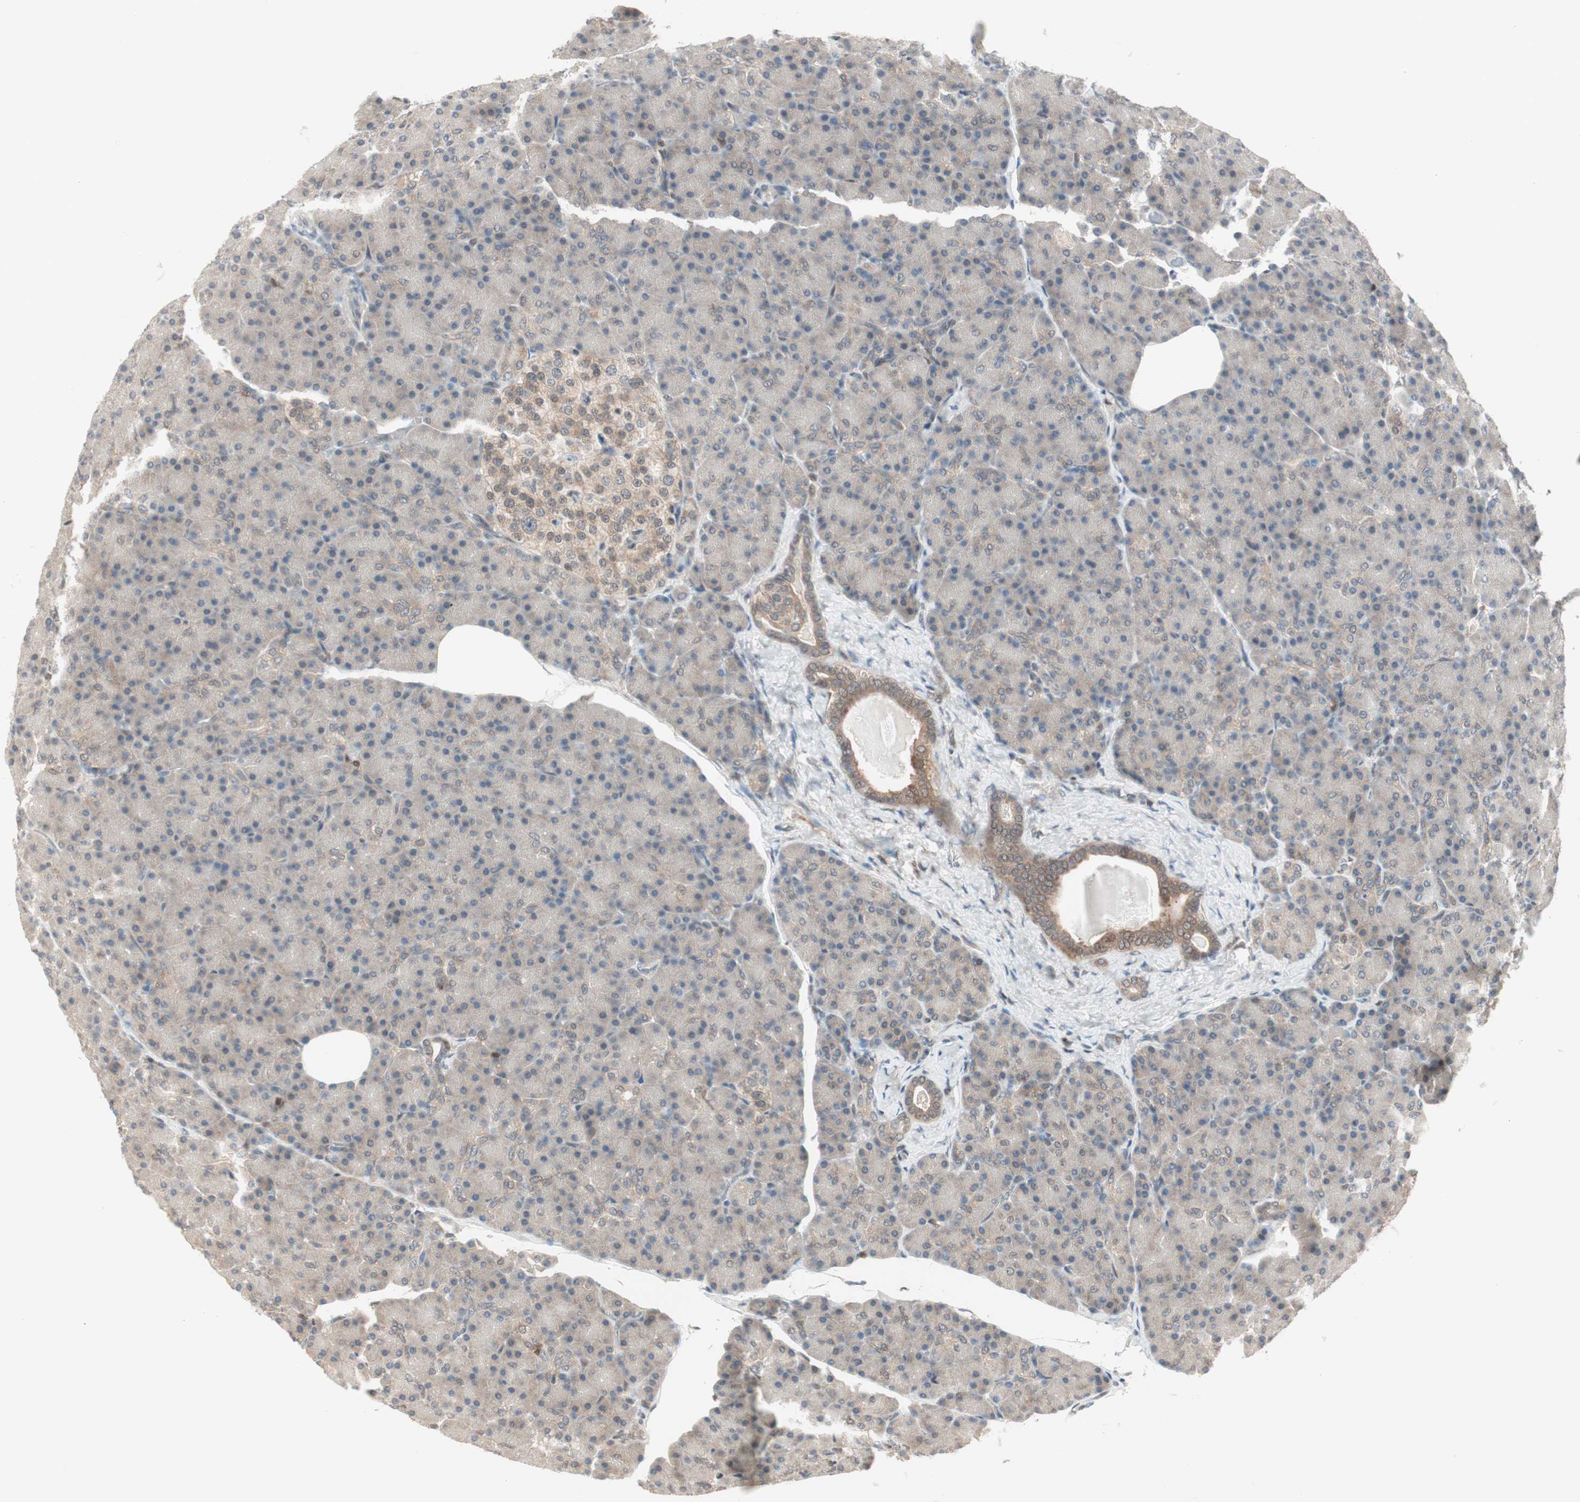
{"staining": {"intensity": "weak", "quantity": "<25%", "location": "cytoplasmic/membranous"}, "tissue": "pancreas", "cell_type": "Exocrine glandular cells", "image_type": "normal", "snomed": [{"axis": "morphology", "description": "Normal tissue, NOS"}, {"axis": "topography", "description": "Pancreas"}], "caption": "A high-resolution histopathology image shows immunohistochemistry (IHC) staining of normal pancreas, which displays no significant staining in exocrine glandular cells. (IHC, brightfield microscopy, high magnification).", "gene": "UBE2I", "patient": {"sex": "female", "age": 43}}